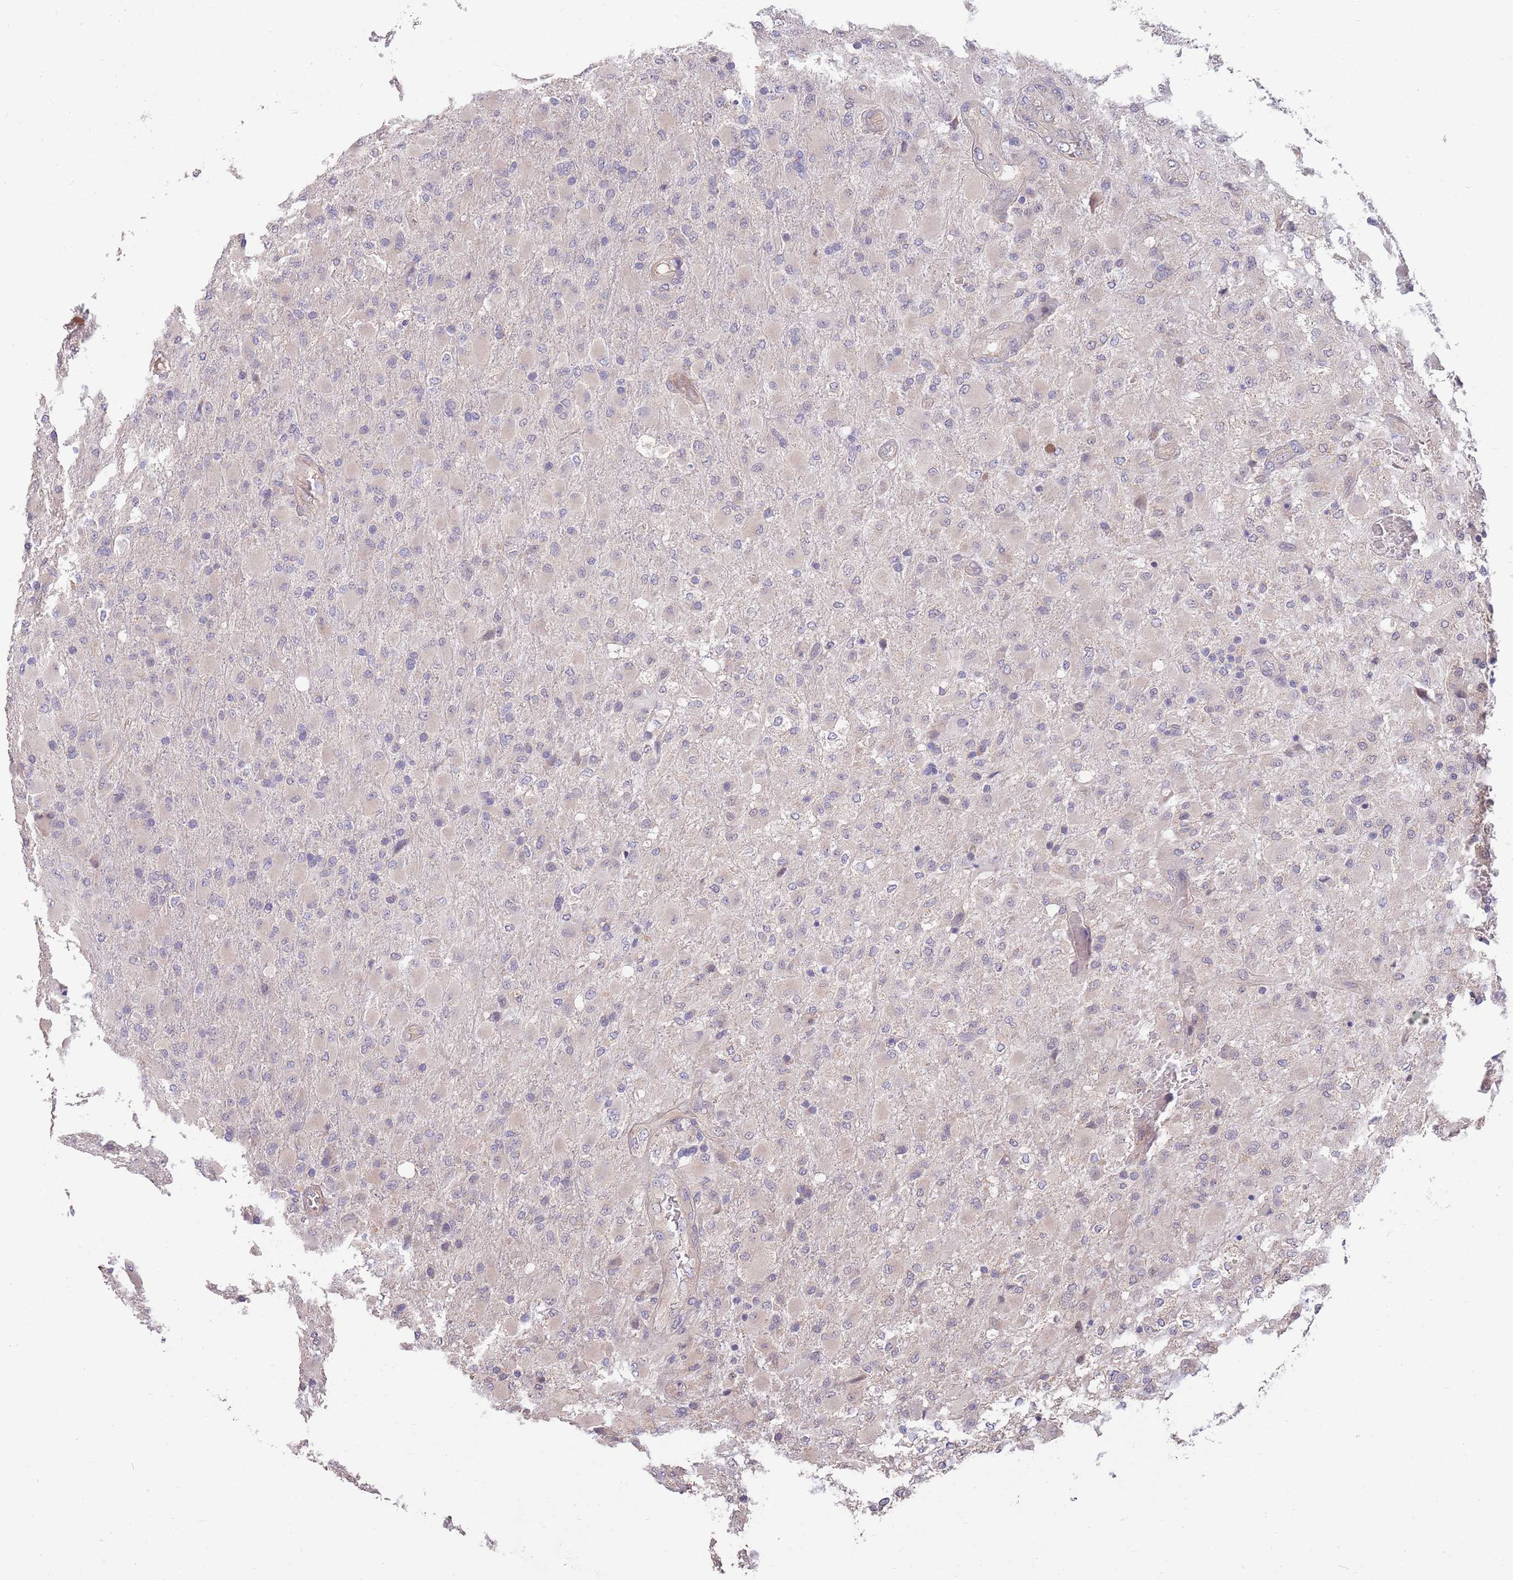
{"staining": {"intensity": "negative", "quantity": "none", "location": "none"}, "tissue": "glioma", "cell_type": "Tumor cells", "image_type": "cancer", "snomed": [{"axis": "morphology", "description": "Glioma, malignant, Low grade"}, {"axis": "topography", "description": "Brain"}], "caption": "An IHC photomicrograph of low-grade glioma (malignant) is shown. There is no staining in tumor cells of low-grade glioma (malignant). Nuclei are stained in blue.", "gene": "MARVELD2", "patient": {"sex": "male", "age": 65}}